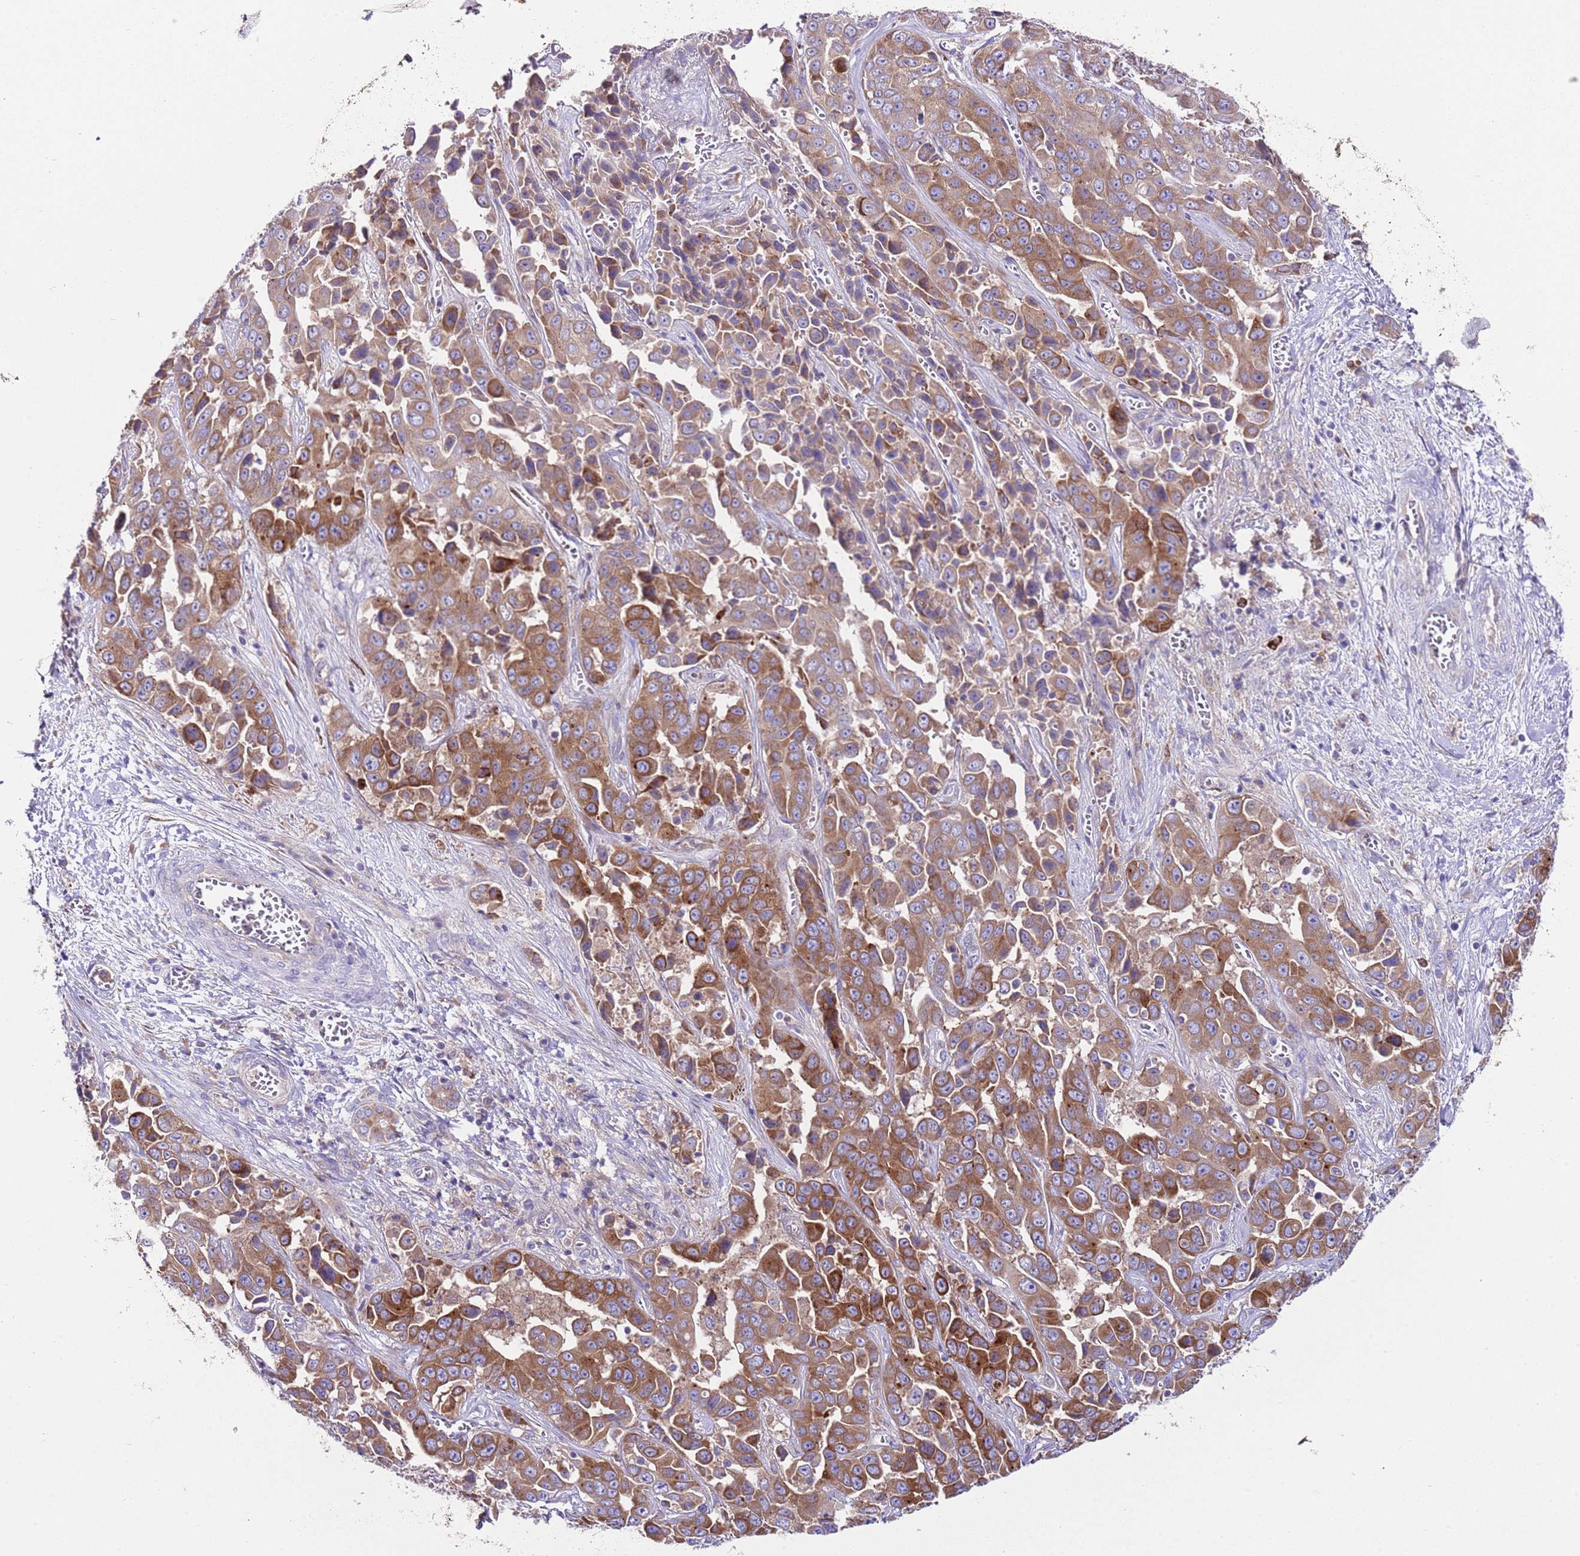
{"staining": {"intensity": "moderate", "quantity": ">75%", "location": "cytoplasmic/membranous"}, "tissue": "liver cancer", "cell_type": "Tumor cells", "image_type": "cancer", "snomed": [{"axis": "morphology", "description": "Cholangiocarcinoma"}, {"axis": "topography", "description": "Liver"}], "caption": "Immunohistochemical staining of human cholangiocarcinoma (liver) displays medium levels of moderate cytoplasmic/membranous staining in about >75% of tumor cells.", "gene": "RPS10", "patient": {"sex": "female", "age": 52}}